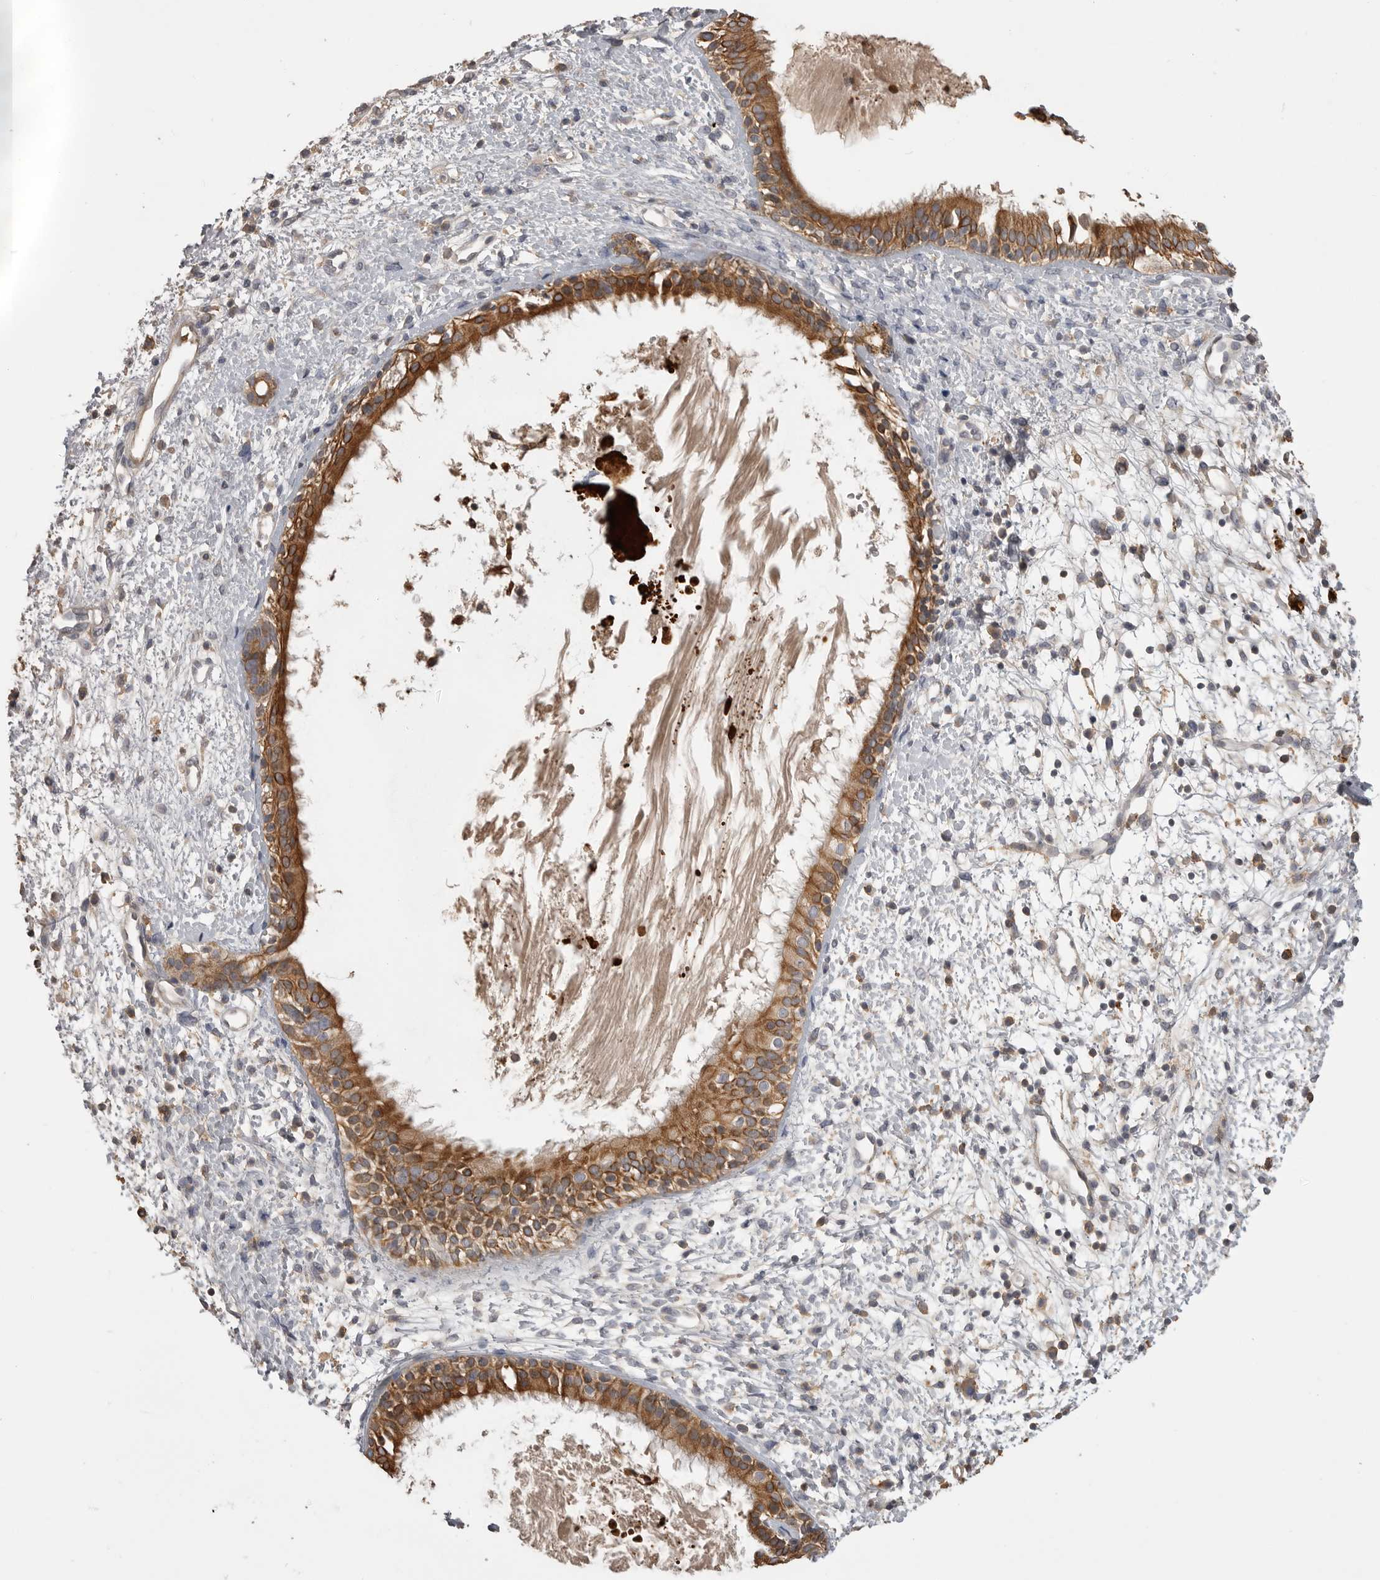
{"staining": {"intensity": "moderate", "quantity": ">75%", "location": "cytoplasmic/membranous"}, "tissue": "nasopharynx", "cell_type": "Respiratory epithelial cells", "image_type": "normal", "snomed": [{"axis": "morphology", "description": "Normal tissue, NOS"}, {"axis": "topography", "description": "Nasopharynx"}], "caption": "This is a micrograph of IHC staining of normal nasopharynx, which shows moderate expression in the cytoplasmic/membranous of respiratory epithelial cells.", "gene": "CMTM6", "patient": {"sex": "male", "age": 22}}